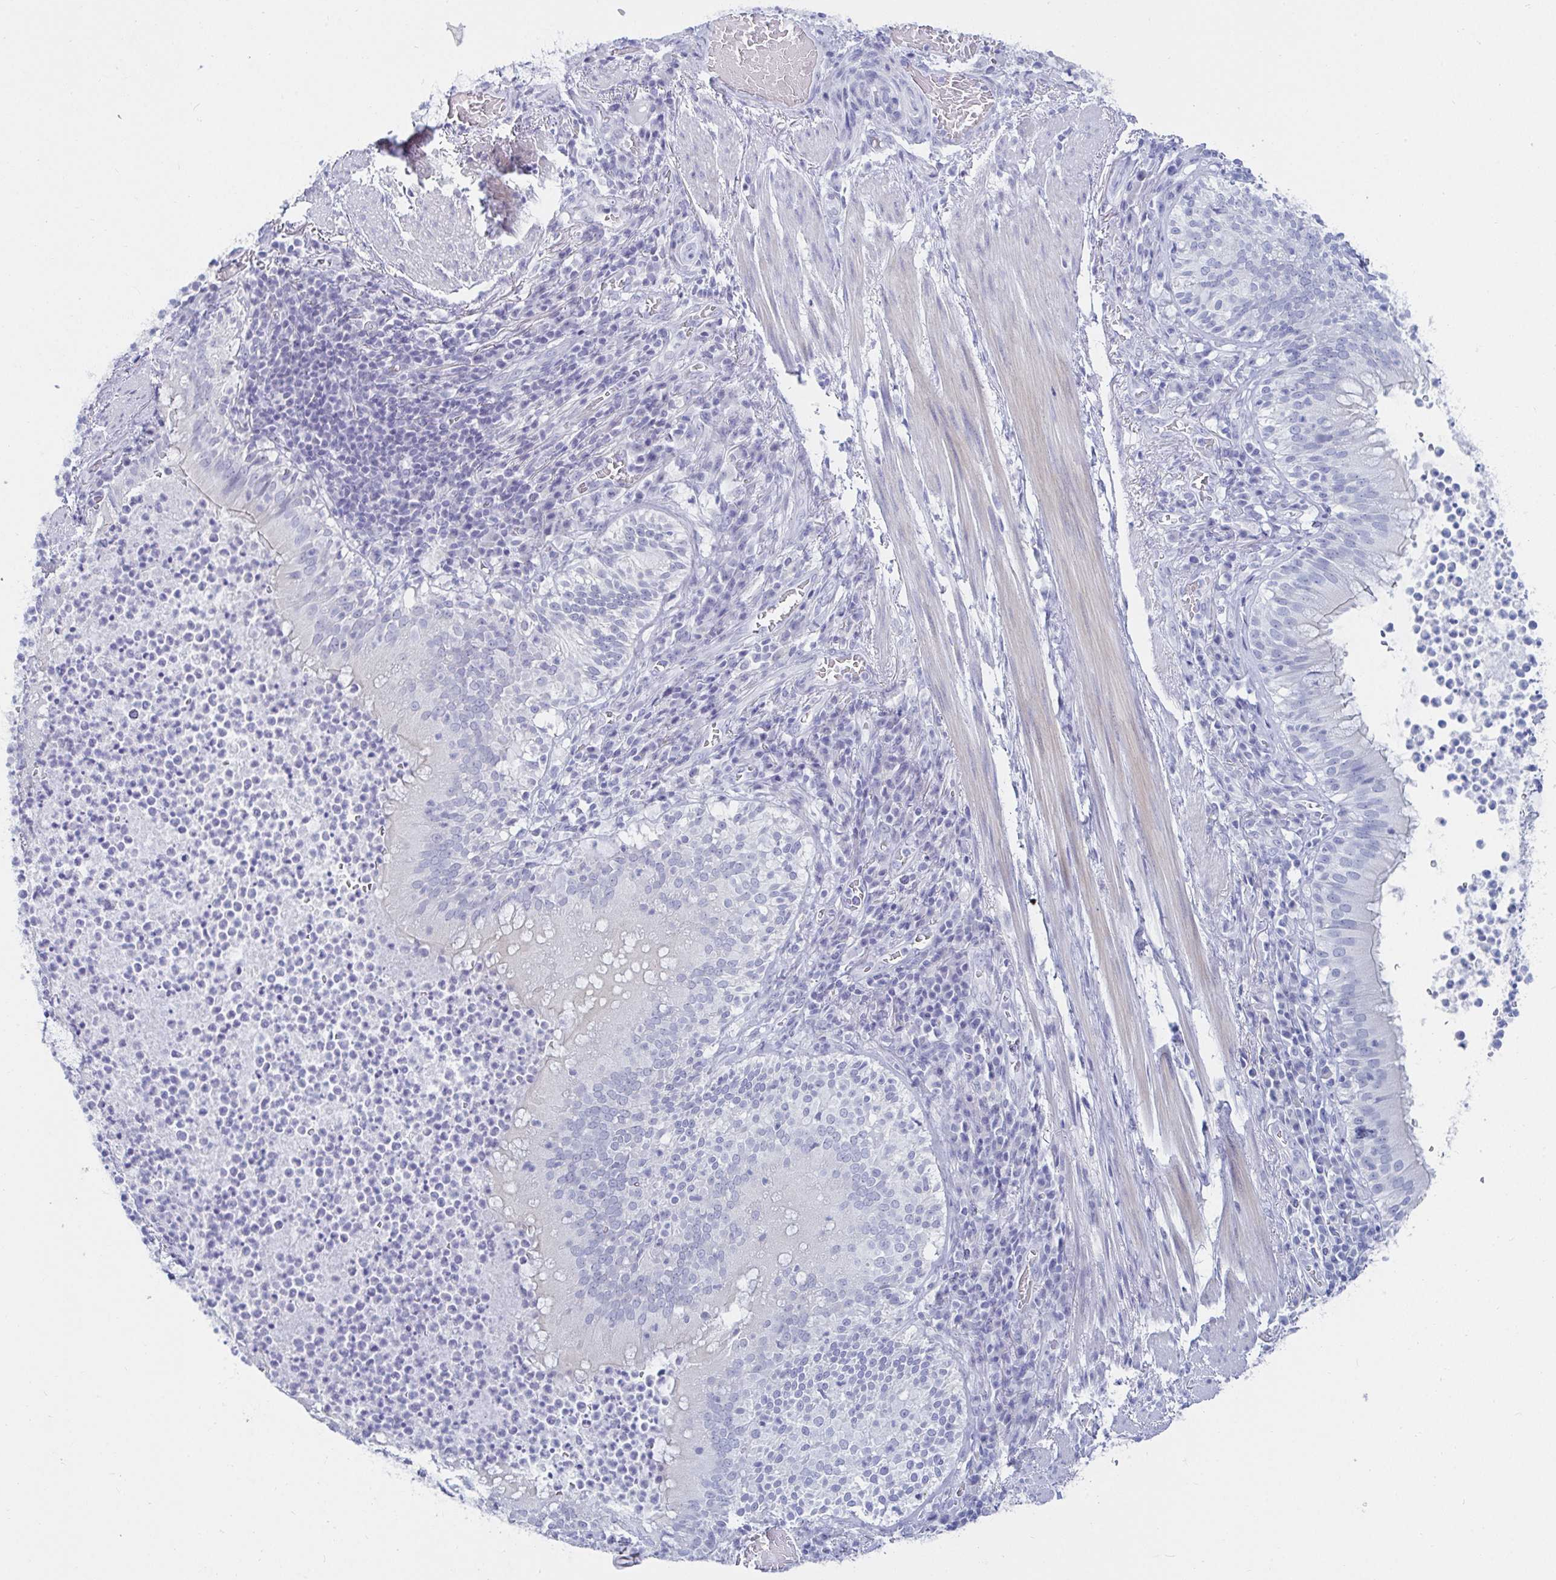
{"staining": {"intensity": "negative", "quantity": "none", "location": "none"}, "tissue": "bronchus", "cell_type": "Respiratory epithelial cells", "image_type": "normal", "snomed": [{"axis": "morphology", "description": "Normal tissue, NOS"}, {"axis": "topography", "description": "Lymph node"}, {"axis": "topography", "description": "Bronchus"}], "caption": "This is an immunohistochemistry (IHC) image of benign human bronchus. There is no positivity in respiratory epithelial cells.", "gene": "OR10K1", "patient": {"sex": "male", "age": 56}}